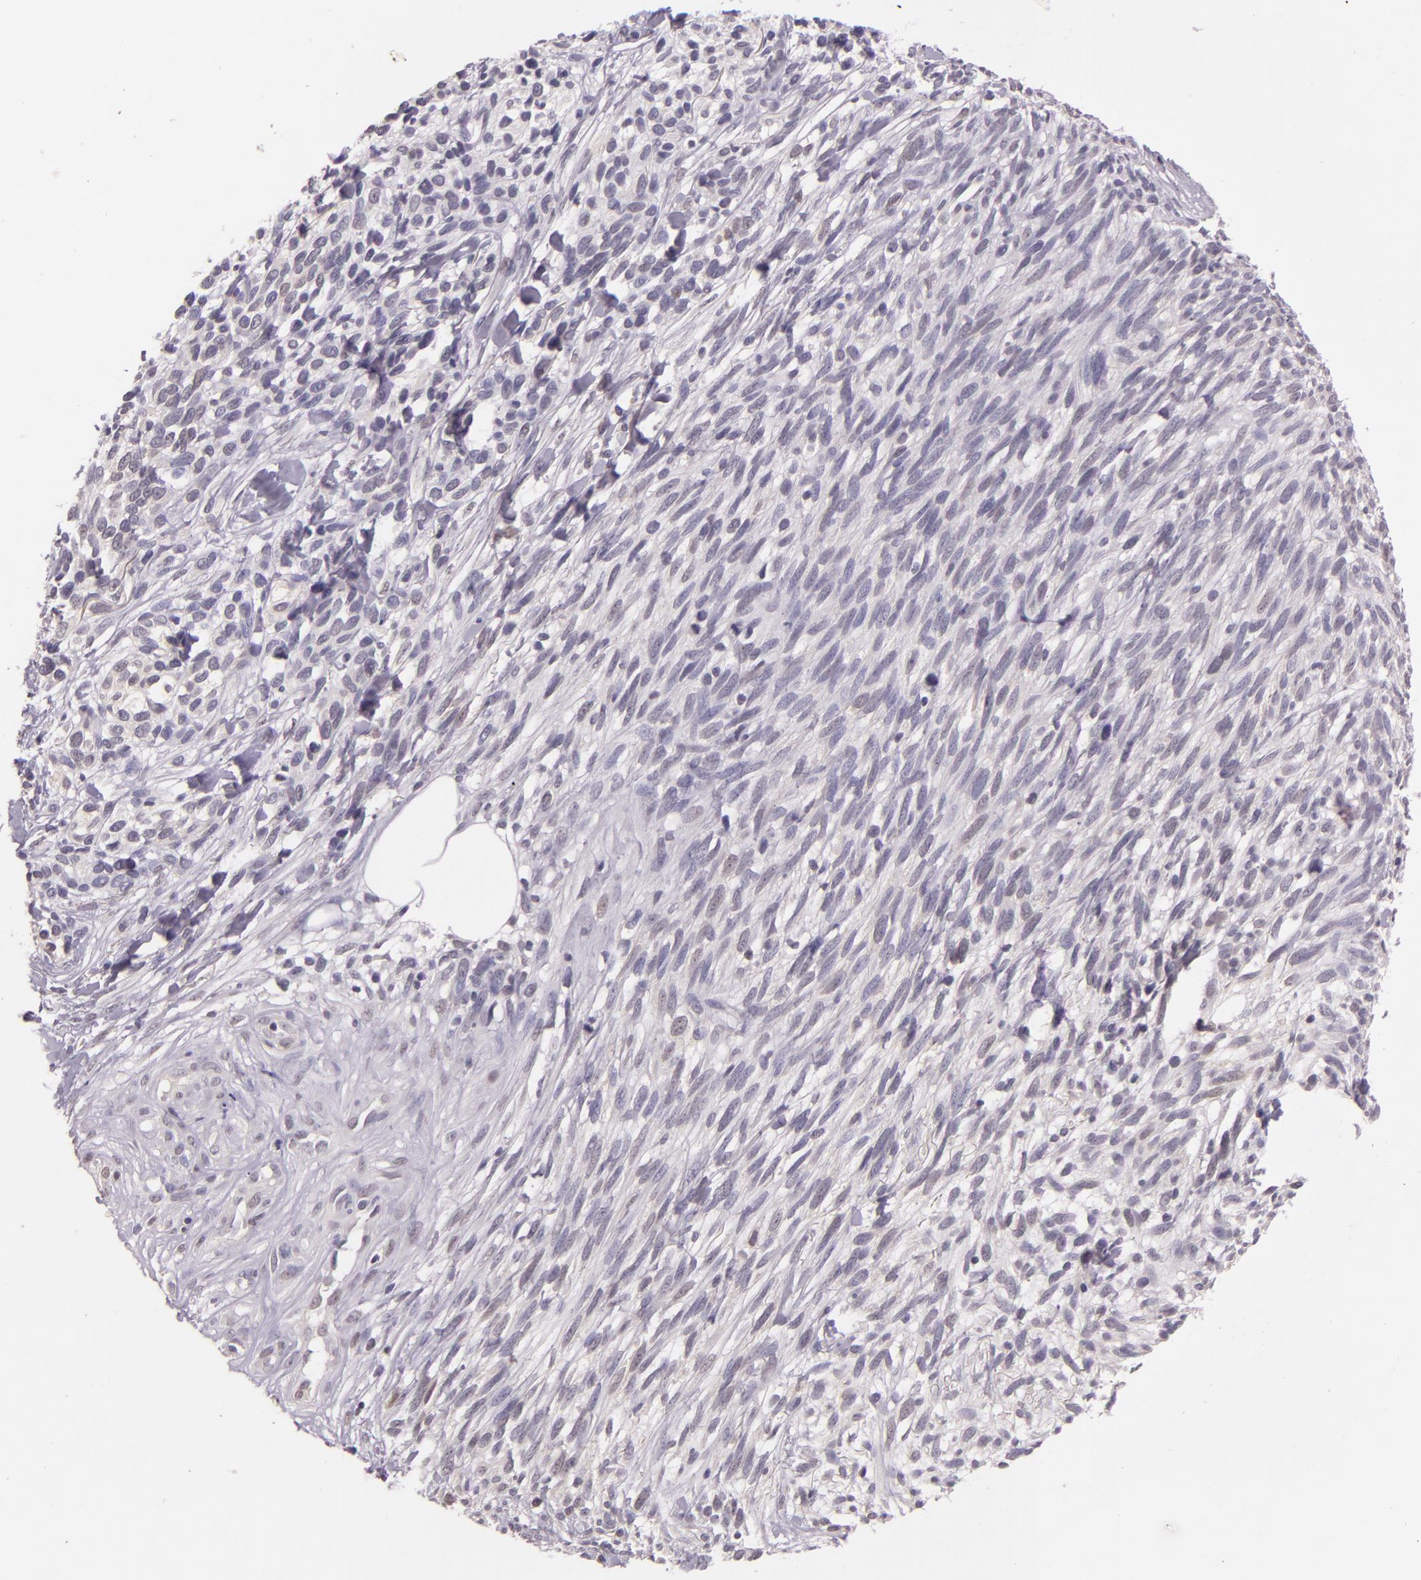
{"staining": {"intensity": "negative", "quantity": "none", "location": "none"}, "tissue": "melanoma", "cell_type": "Tumor cells", "image_type": "cancer", "snomed": [{"axis": "morphology", "description": "Malignant melanoma, NOS"}, {"axis": "topography", "description": "Skin"}], "caption": "This micrograph is of melanoma stained with IHC to label a protein in brown with the nuclei are counter-stained blue. There is no staining in tumor cells.", "gene": "HSPA8", "patient": {"sex": "female", "age": 85}}